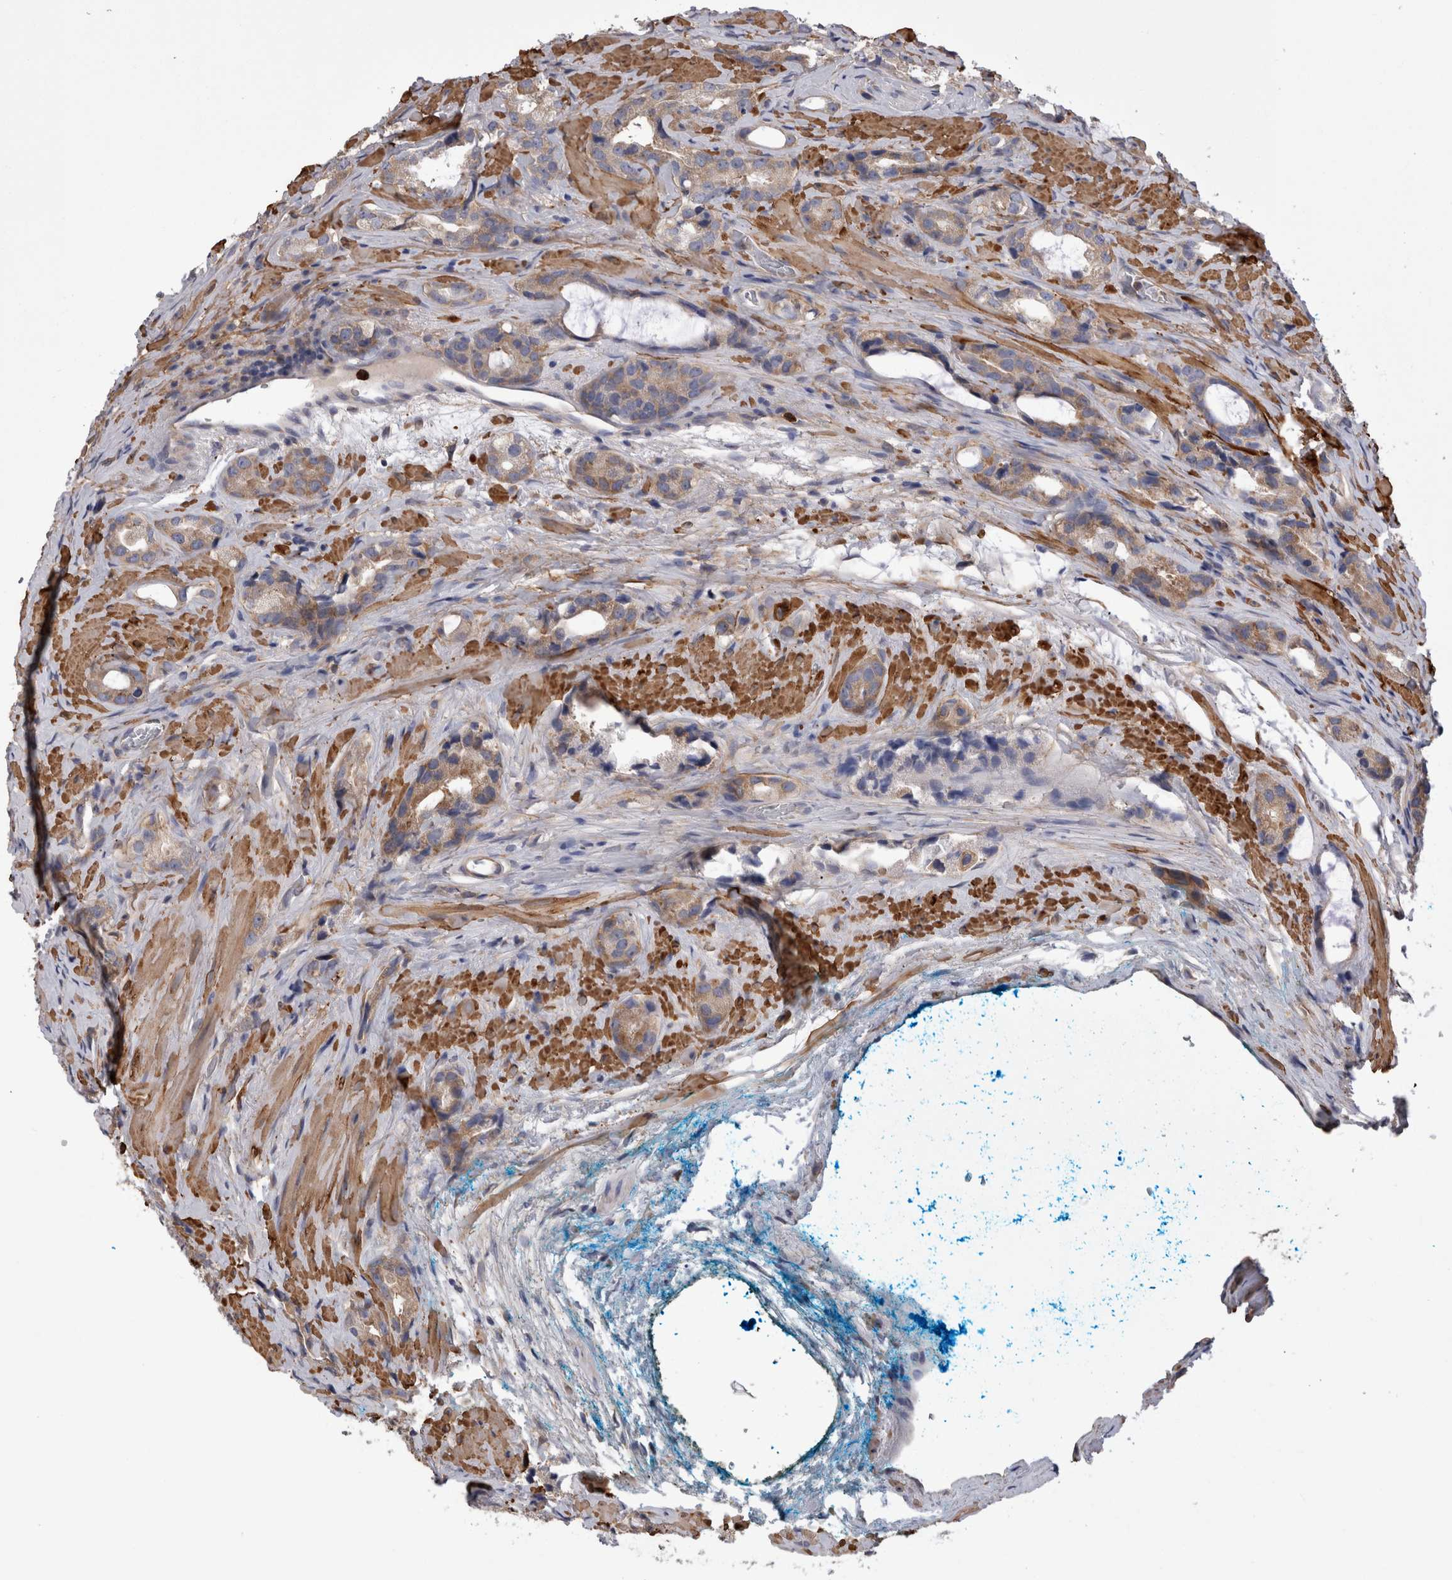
{"staining": {"intensity": "weak", "quantity": ">75%", "location": "cytoplasmic/membranous"}, "tissue": "prostate cancer", "cell_type": "Tumor cells", "image_type": "cancer", "snomed": [{"axis": "morphology", "description": "Adenocarcinoma, High grade"}, {"axis": "topography", "description": "Prostate"}], "caption": "A histopathology image showing weak cytoplasmic/membranous positivity in about >75% of tumor cells in prostate cancer (adenocarcinoma (high-grade)), as visualized by brown immunohistochemical staining.", "gene": "EPRS1", "patient": {"sex": "male", "age": 63}}